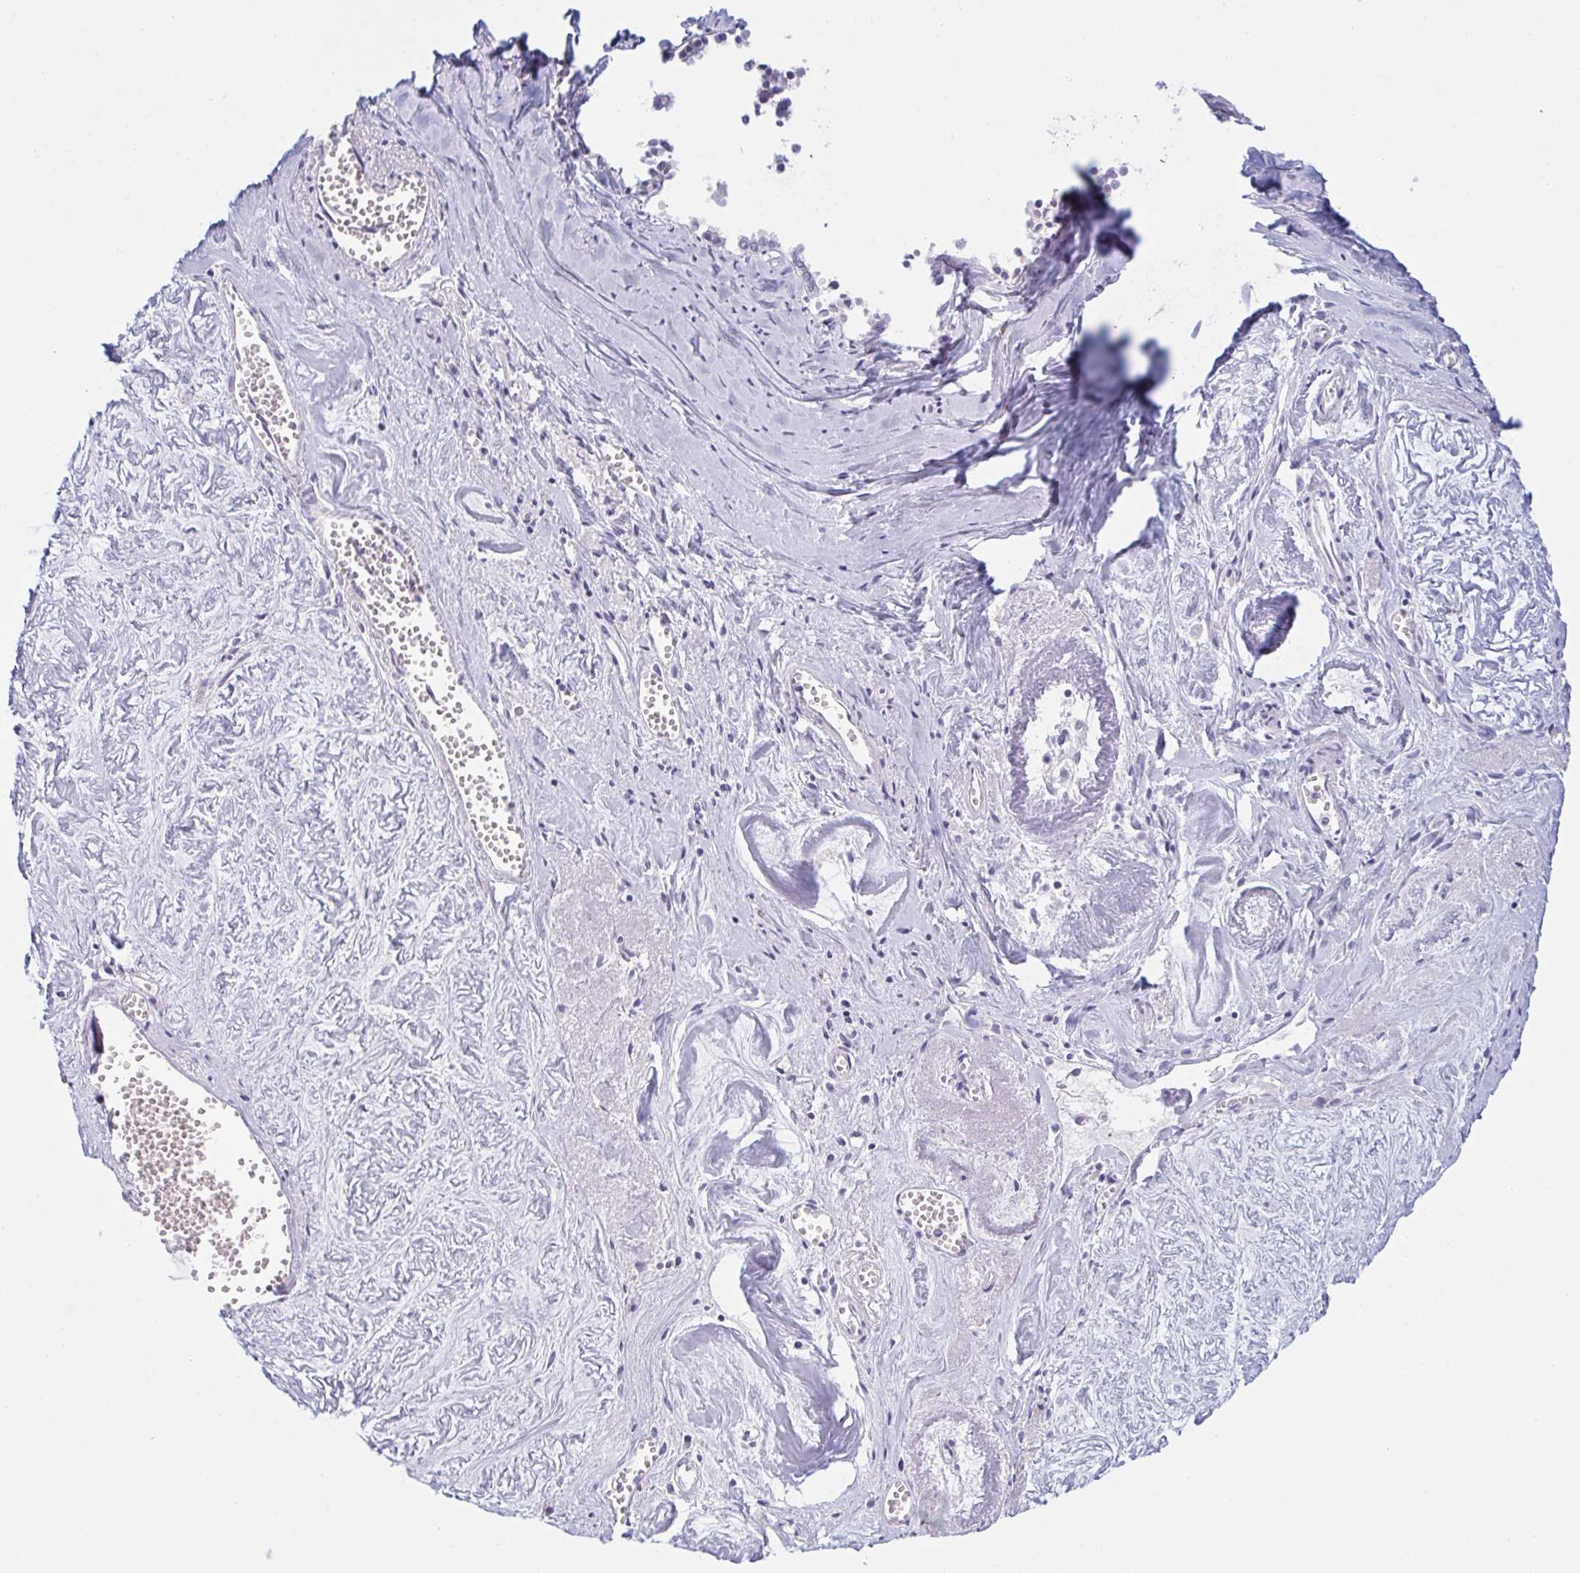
{"staining": {"intensity": "negative", "quantity": "none", "location": "none"}, "tissue": "ovarian cancer", "cell_type": "Tumor cells", "image_type": "cancer", "snomed": [{"axis": "morphology", "description": "Cystadenocarcinoma, mucinous, NOS"}, {"axis": "topography", "description": "Ovary"}], "caption": "DAB immunohistochemical staining of ovarian mucinous cystadenocarcinoma reveals no significant expression in tumor cells.", "gene": "NAA30", "patient": {"sex": "female", "age": 90}}